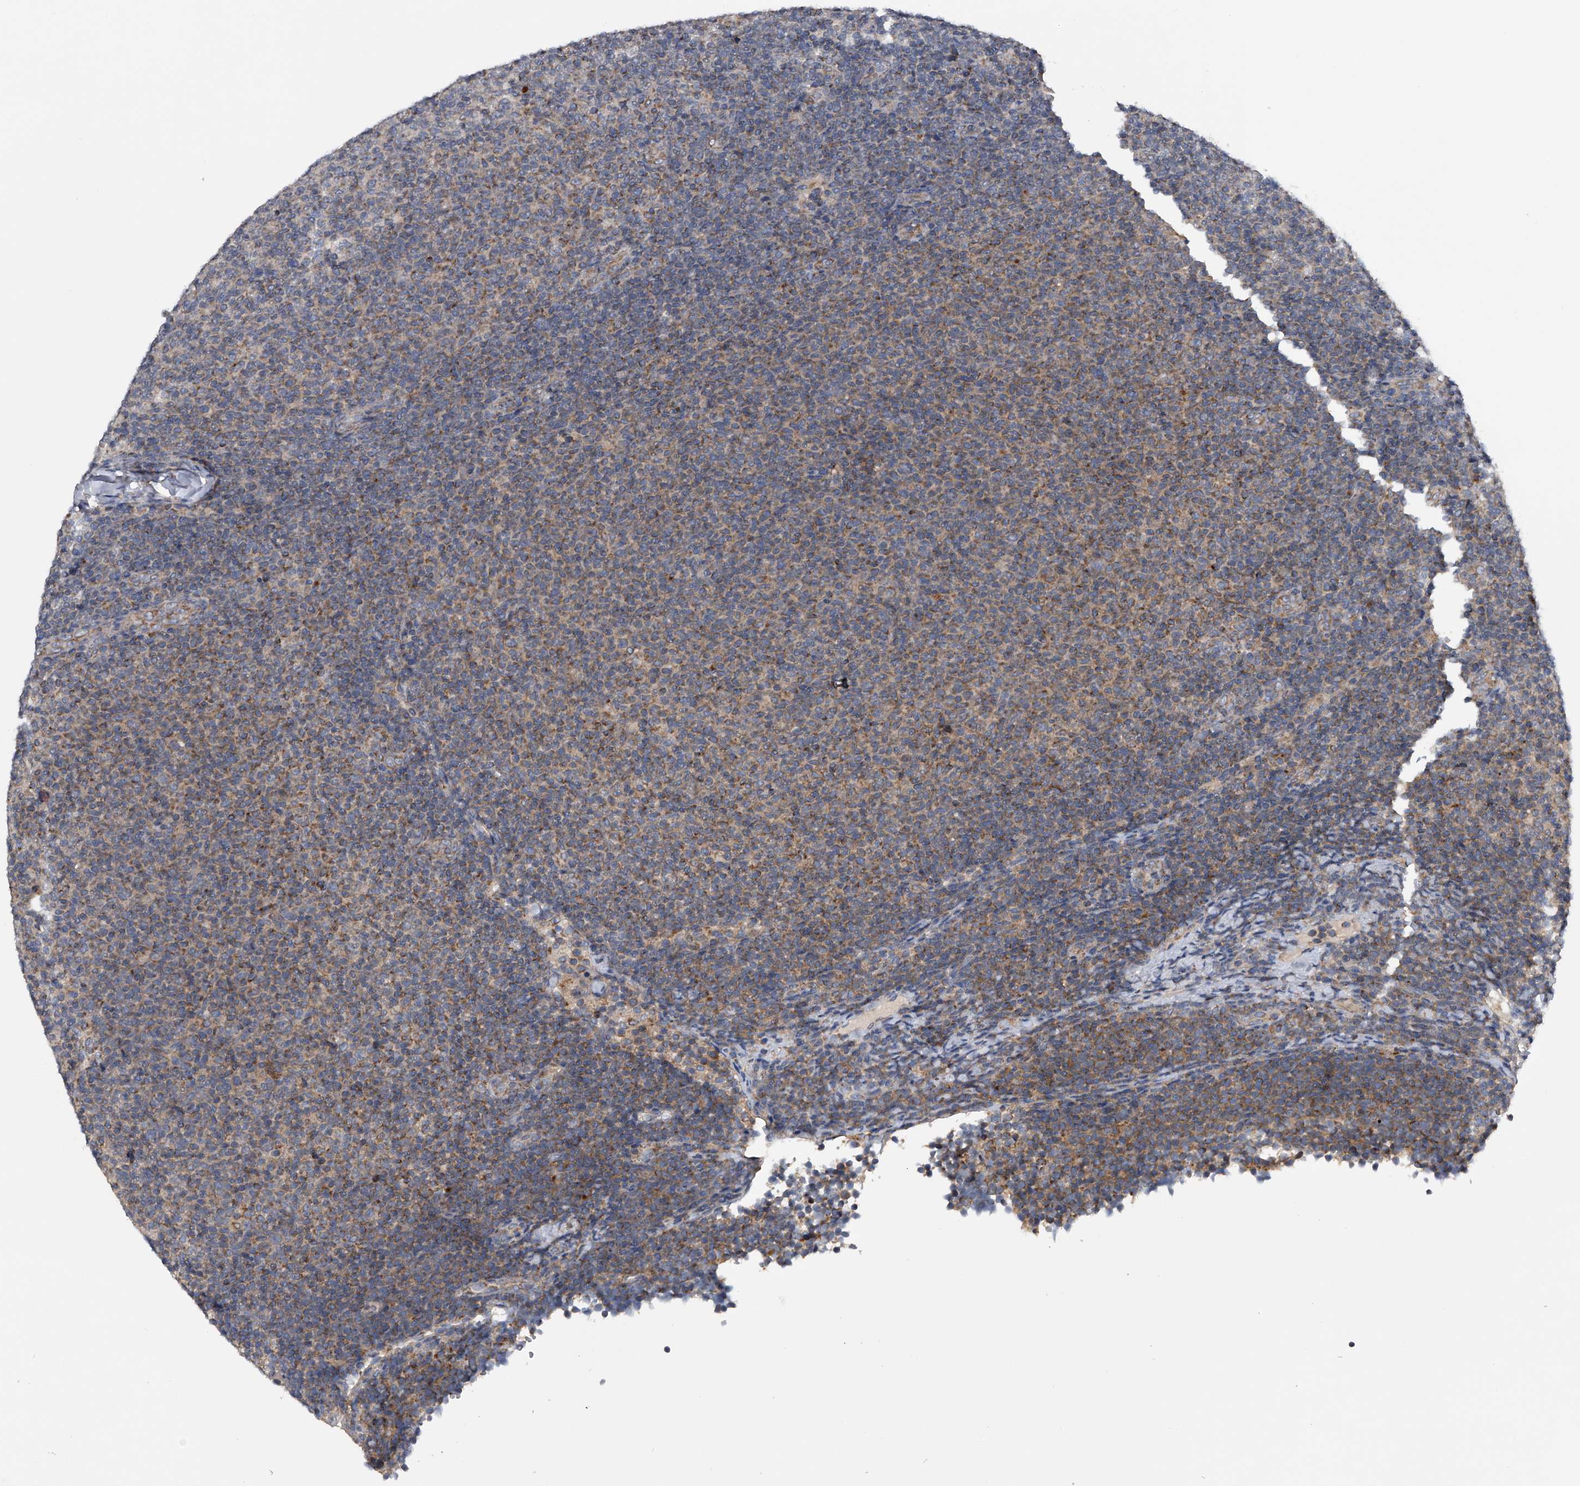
{"staining": {"intensity": "moderate", "quantity": "25%-75%", "location": "cytoplasmic/membranous"}, "tissue": "lymphoma", "cell_type": "Tumor cells", "image_type": "cancer", "snomed": [{"axis": "morphology", "description": "Malignant lymphoma, non-Hodgkin's type, Low grade"}, {"axis": "topography", "description": "Lymph node"}], "caption": "Malignant lymphoma, non-Hodgkin's type (low-grade) stained for a protein shows moderate cytoplasmic/membranous positivity in tumor cells.", "gene": "LYRM4", "patient": {"sex": "male", "age": 66}}